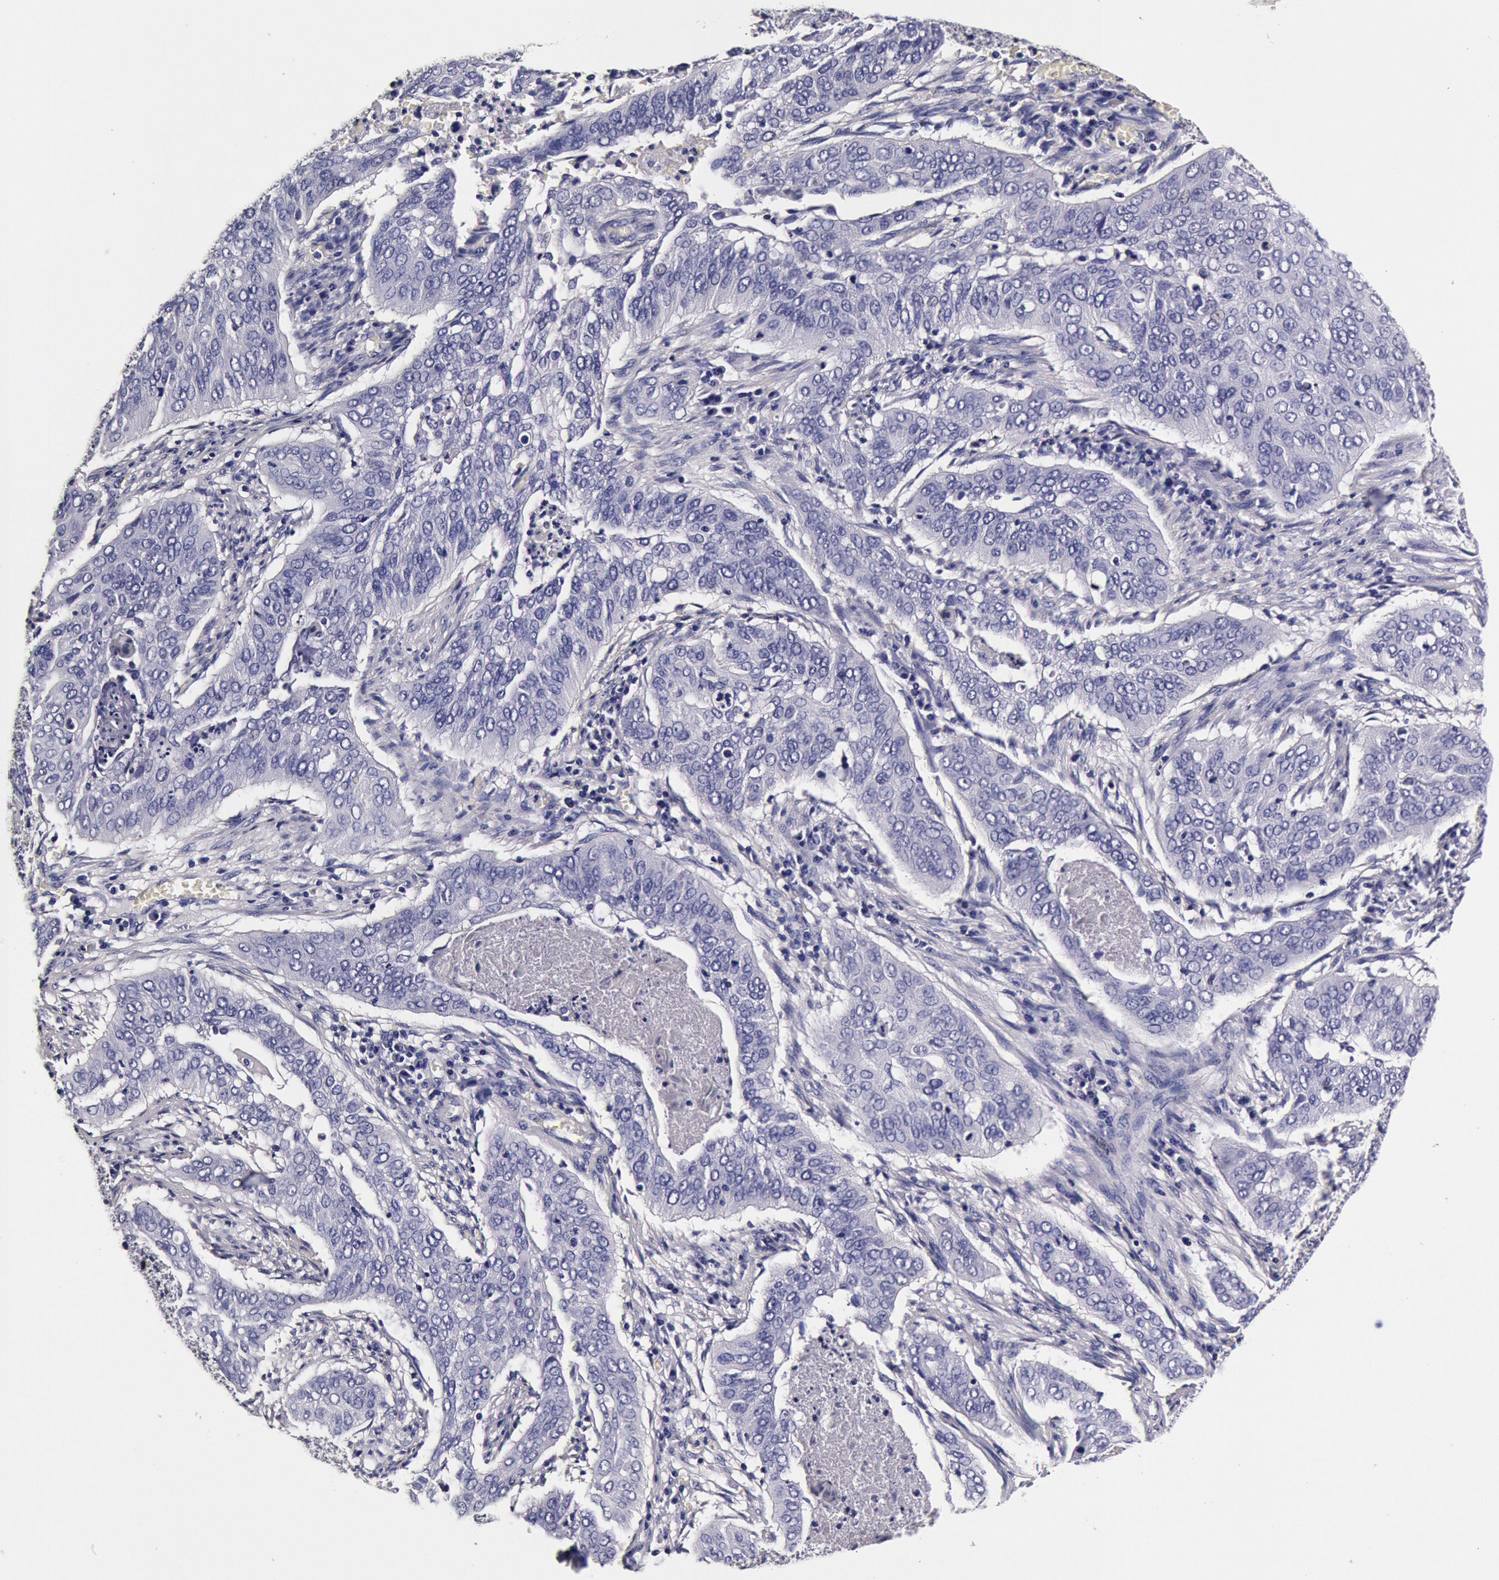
{"staining": {"intensity": "negative", "quantity": "none", "location": "none"}, "tissue": "cervical cancer", "cell_type": "Tumor cells", "image_type": "cancer", "snomed": [{"axis": "morphology", "description": "Squamous cell carcinoma, NOS"}, {"axis": "topography", "description": "Cervix"}], "caption": "There is no significant positivity in tumor cells of cervical cancer.", "gene": "CCDC22", "patient": {"sex": "female", "age": 39}}